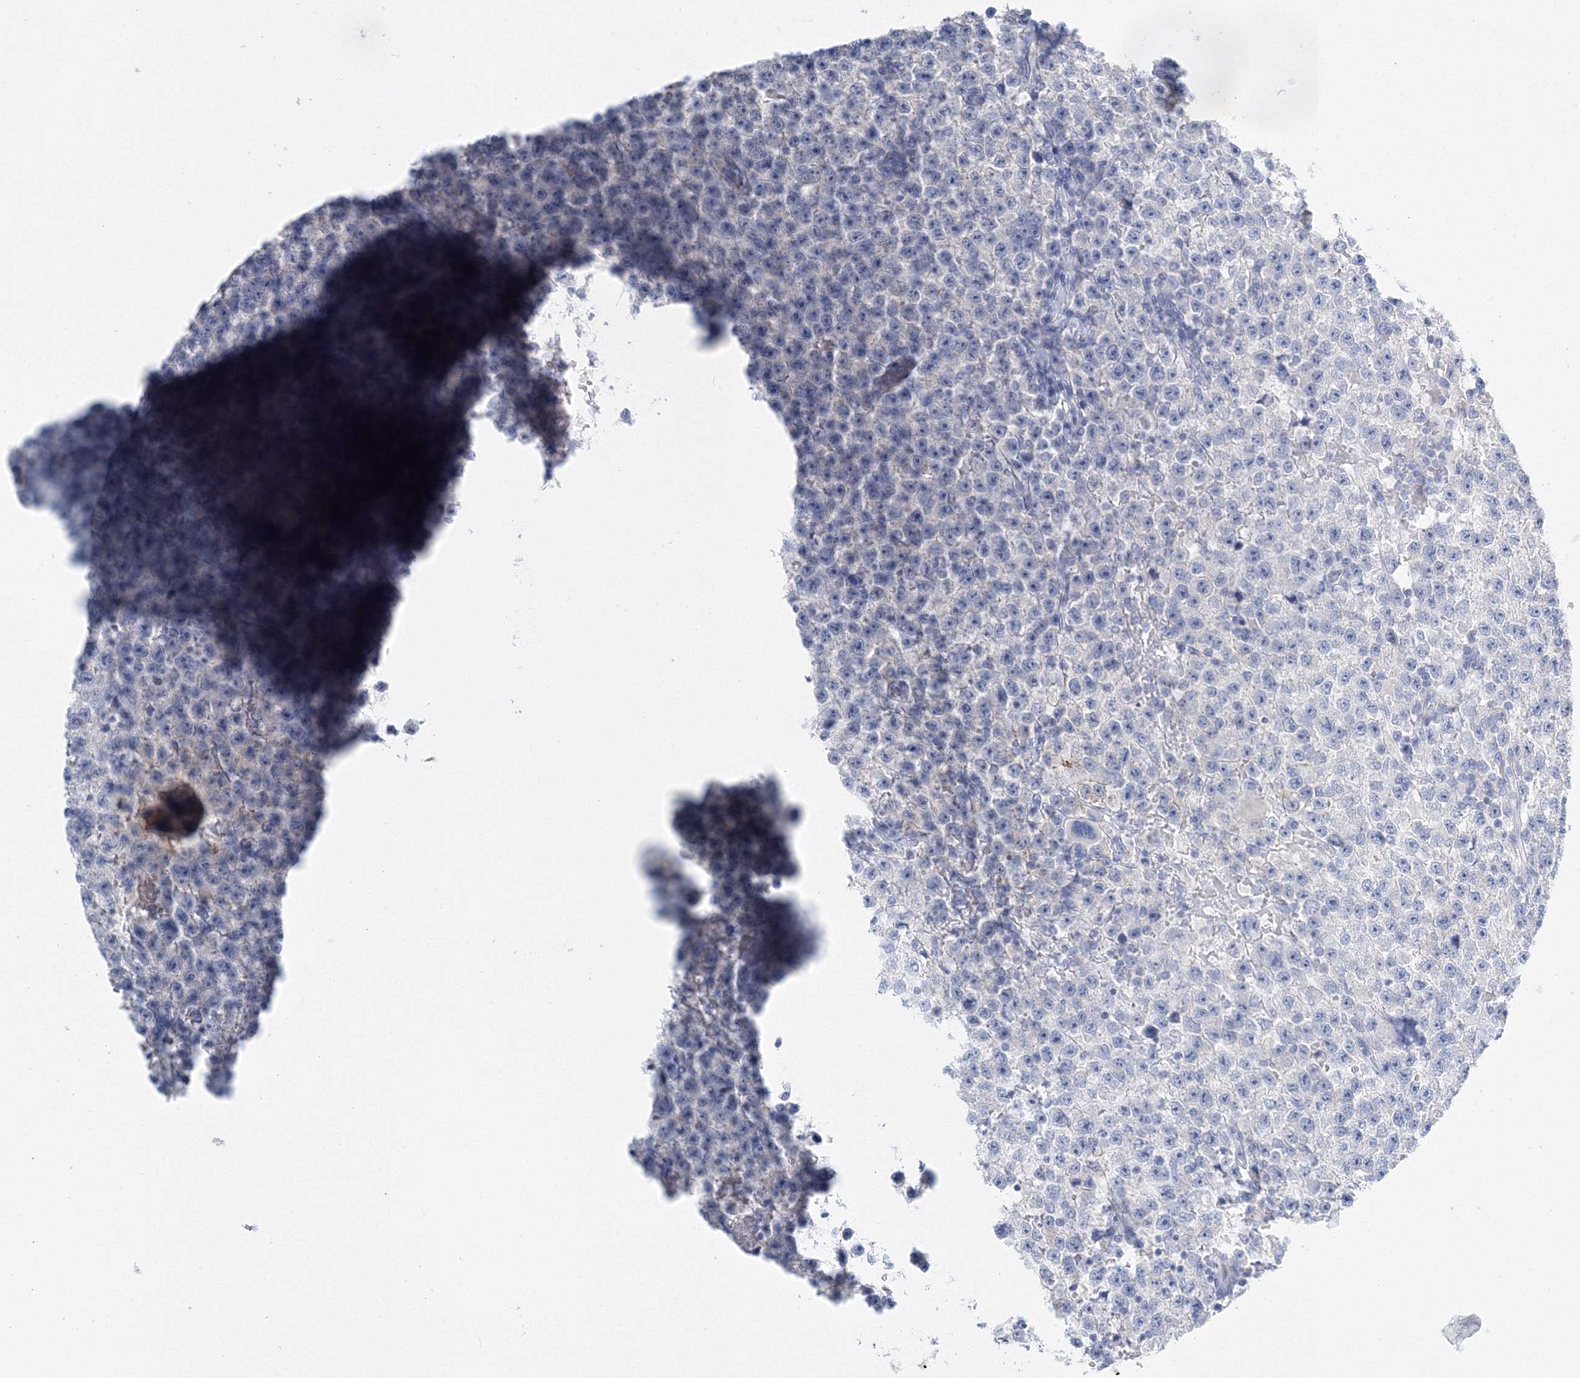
{"staining": {"intensity": "negative", "quantity": "none", "location": "none"}, "tissue": "testis cancer", "cell_type": "Tumor cells", "image_type": "cancer", "snomed": [{"axis": "morphology", "description": "Seminoma, NOS"}, {"axis": "topography", "description": "Testis"}], "caption": "Testis cancer (seminoma) stained for a protein using immunohistochemistry exhibits no expression tumor cells.", "gene": "AASDH", "patient": {"sex": "male", "age": 22}}